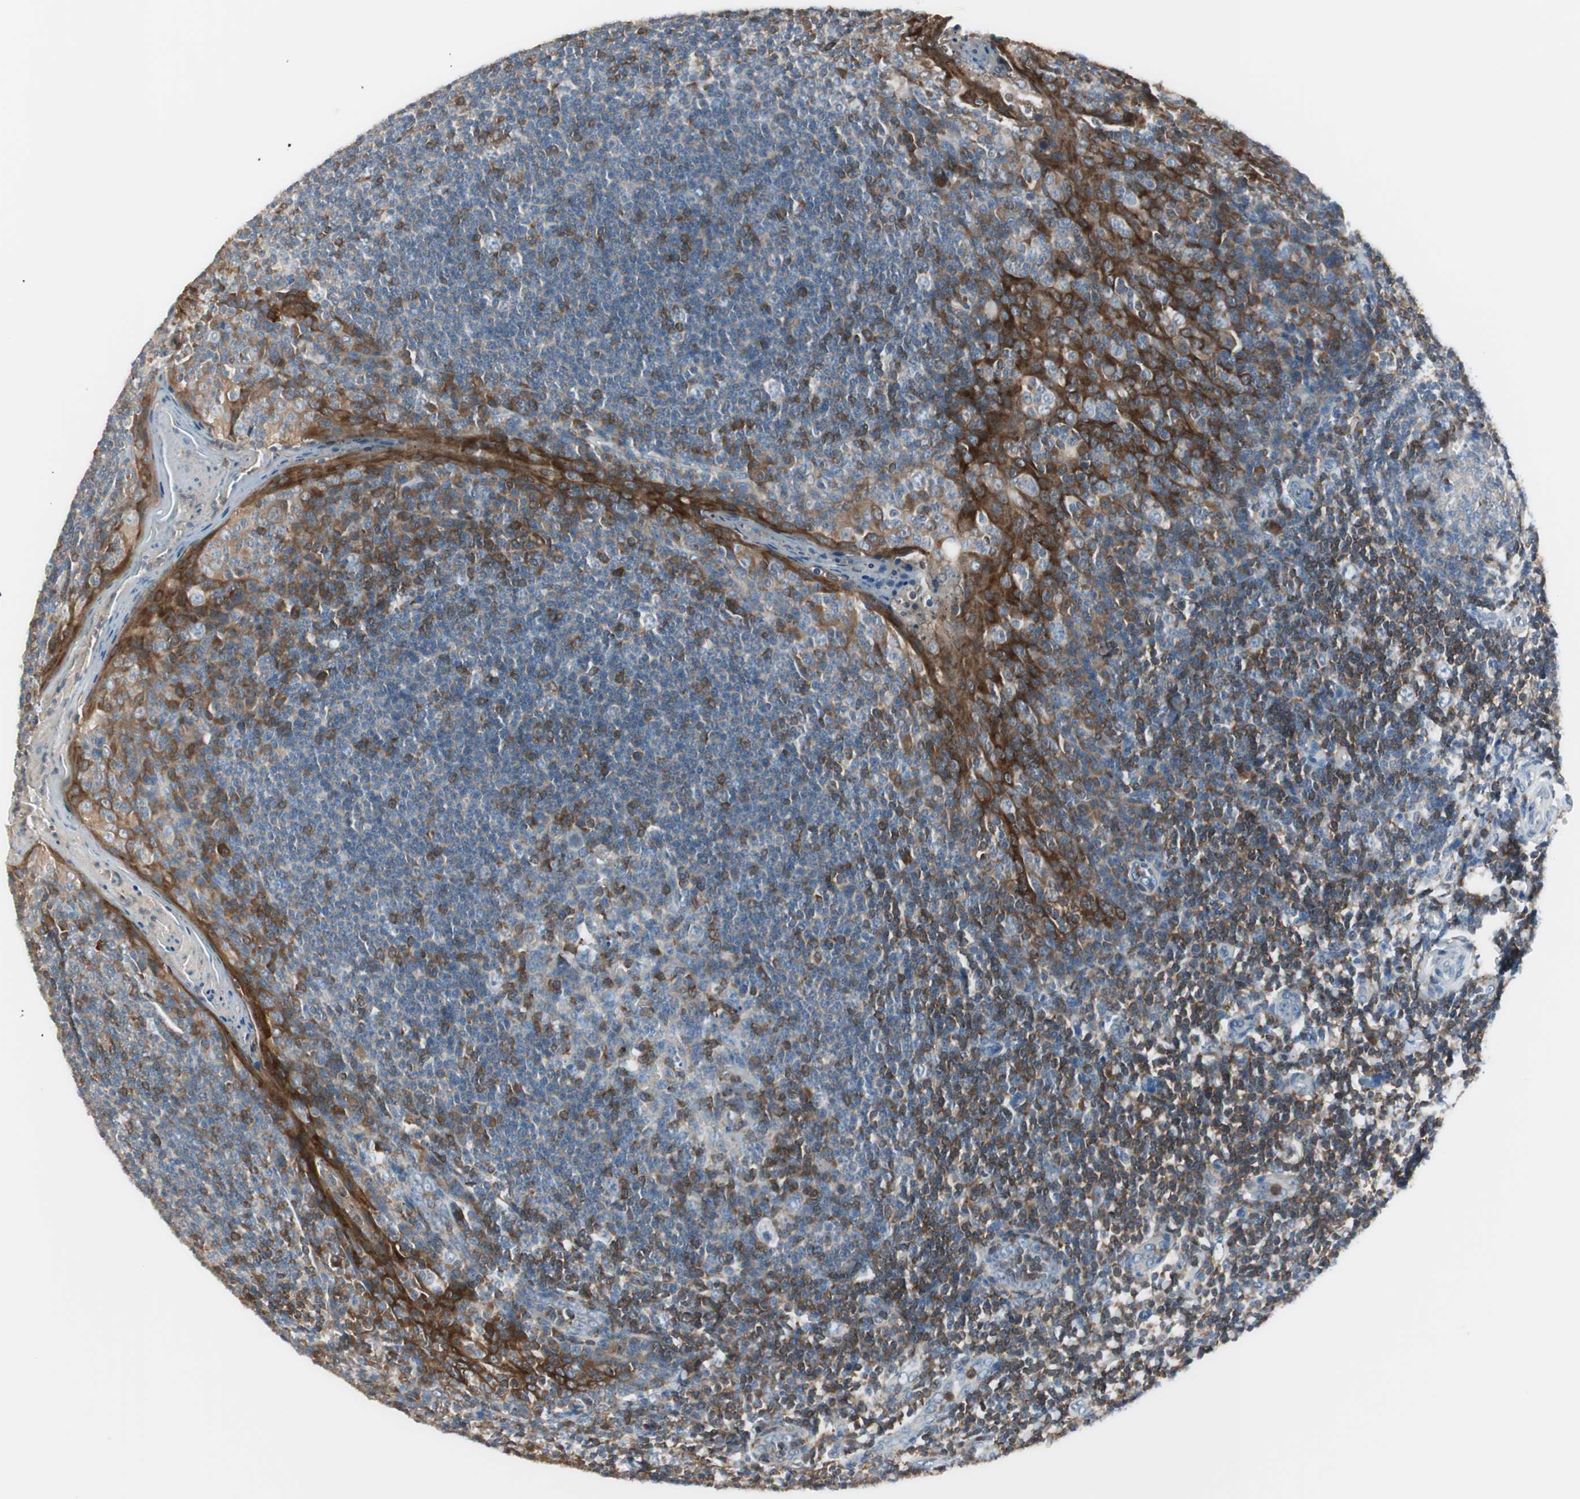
{"staining": {"intensity": "weak", "quantity": "<25%", "location": "cytoplasmic/membranous"}, "tissue": "tonsil", "cell_type": "Germinal center cells", "image_type": "normal", "snomed": [{"axis": "morphology", "description": "Normal tissue, NOS"}, {"axis": "topography", "description": "Tonsil"}], "caption": "A photomicrograph of human tonsil is negative for staining in germinal center cells. (DAB (3,3'-diaminobenzidine) immunohistochemistry (IHC), high magnification).", "gene": "SLC9A3R1", "patient": {"sex": "male", "age": 31}}